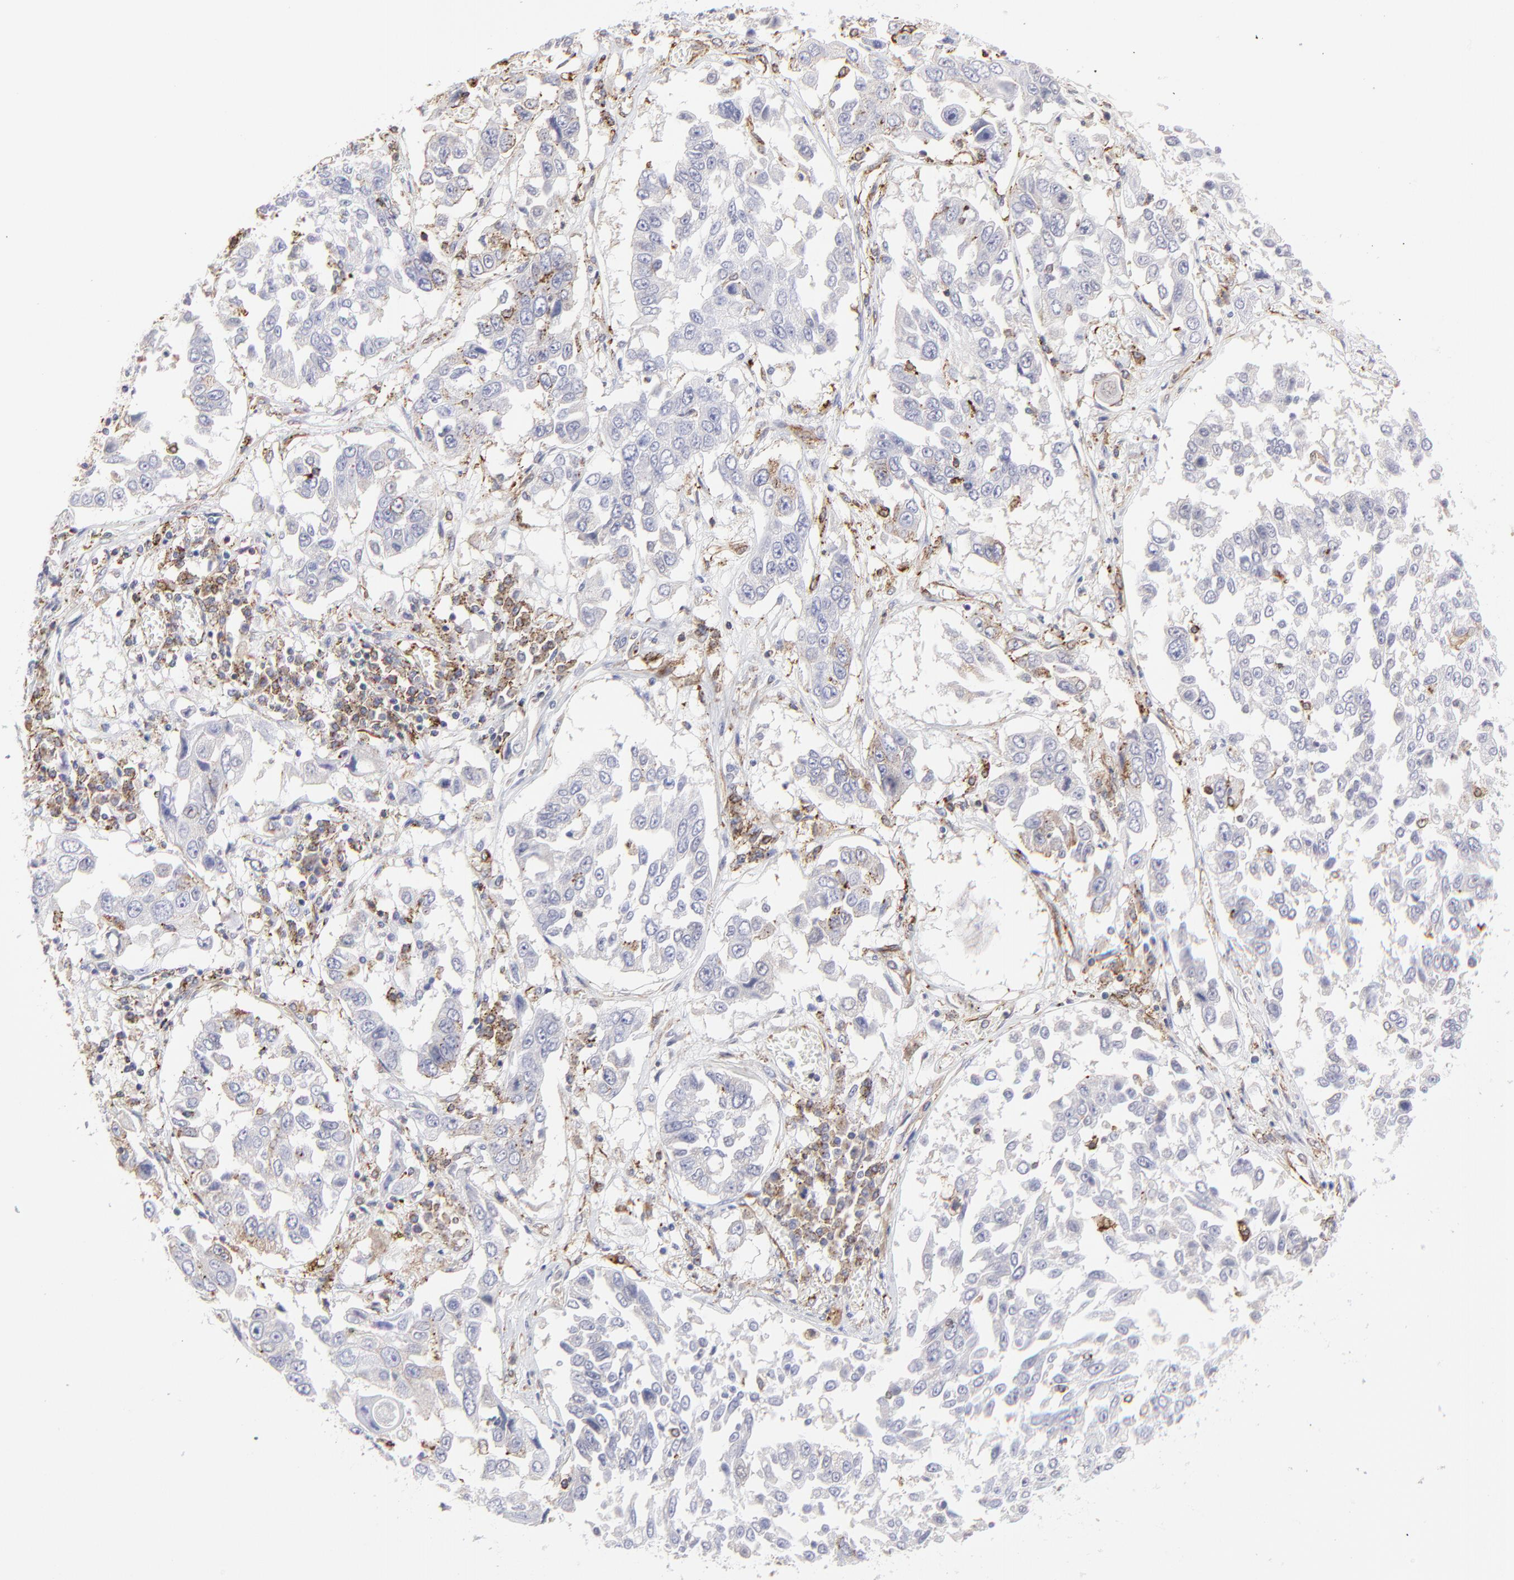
{"staining": {"intensity": "moderate", "quantity": "<25%", "location": "cytoplasmic/membranous"}, "tissue": "lung cancer", "cell_type": "Tumor cells", "image_type": "cancer", "snomed": [{"axis": "morphology", "description": "Squamous cell carcinoma, NOS"}, {"axis": "topography", "description": "Lung"}], "caption": "IHC micrograph of lung cancer stained for a protein (brown), which exhibits low levels of moderate cytoplasmic/membranous positivity in about <25% of tumor cells.", "gene": "COX8C", "patient": {"sex": "male", "age": 71}}